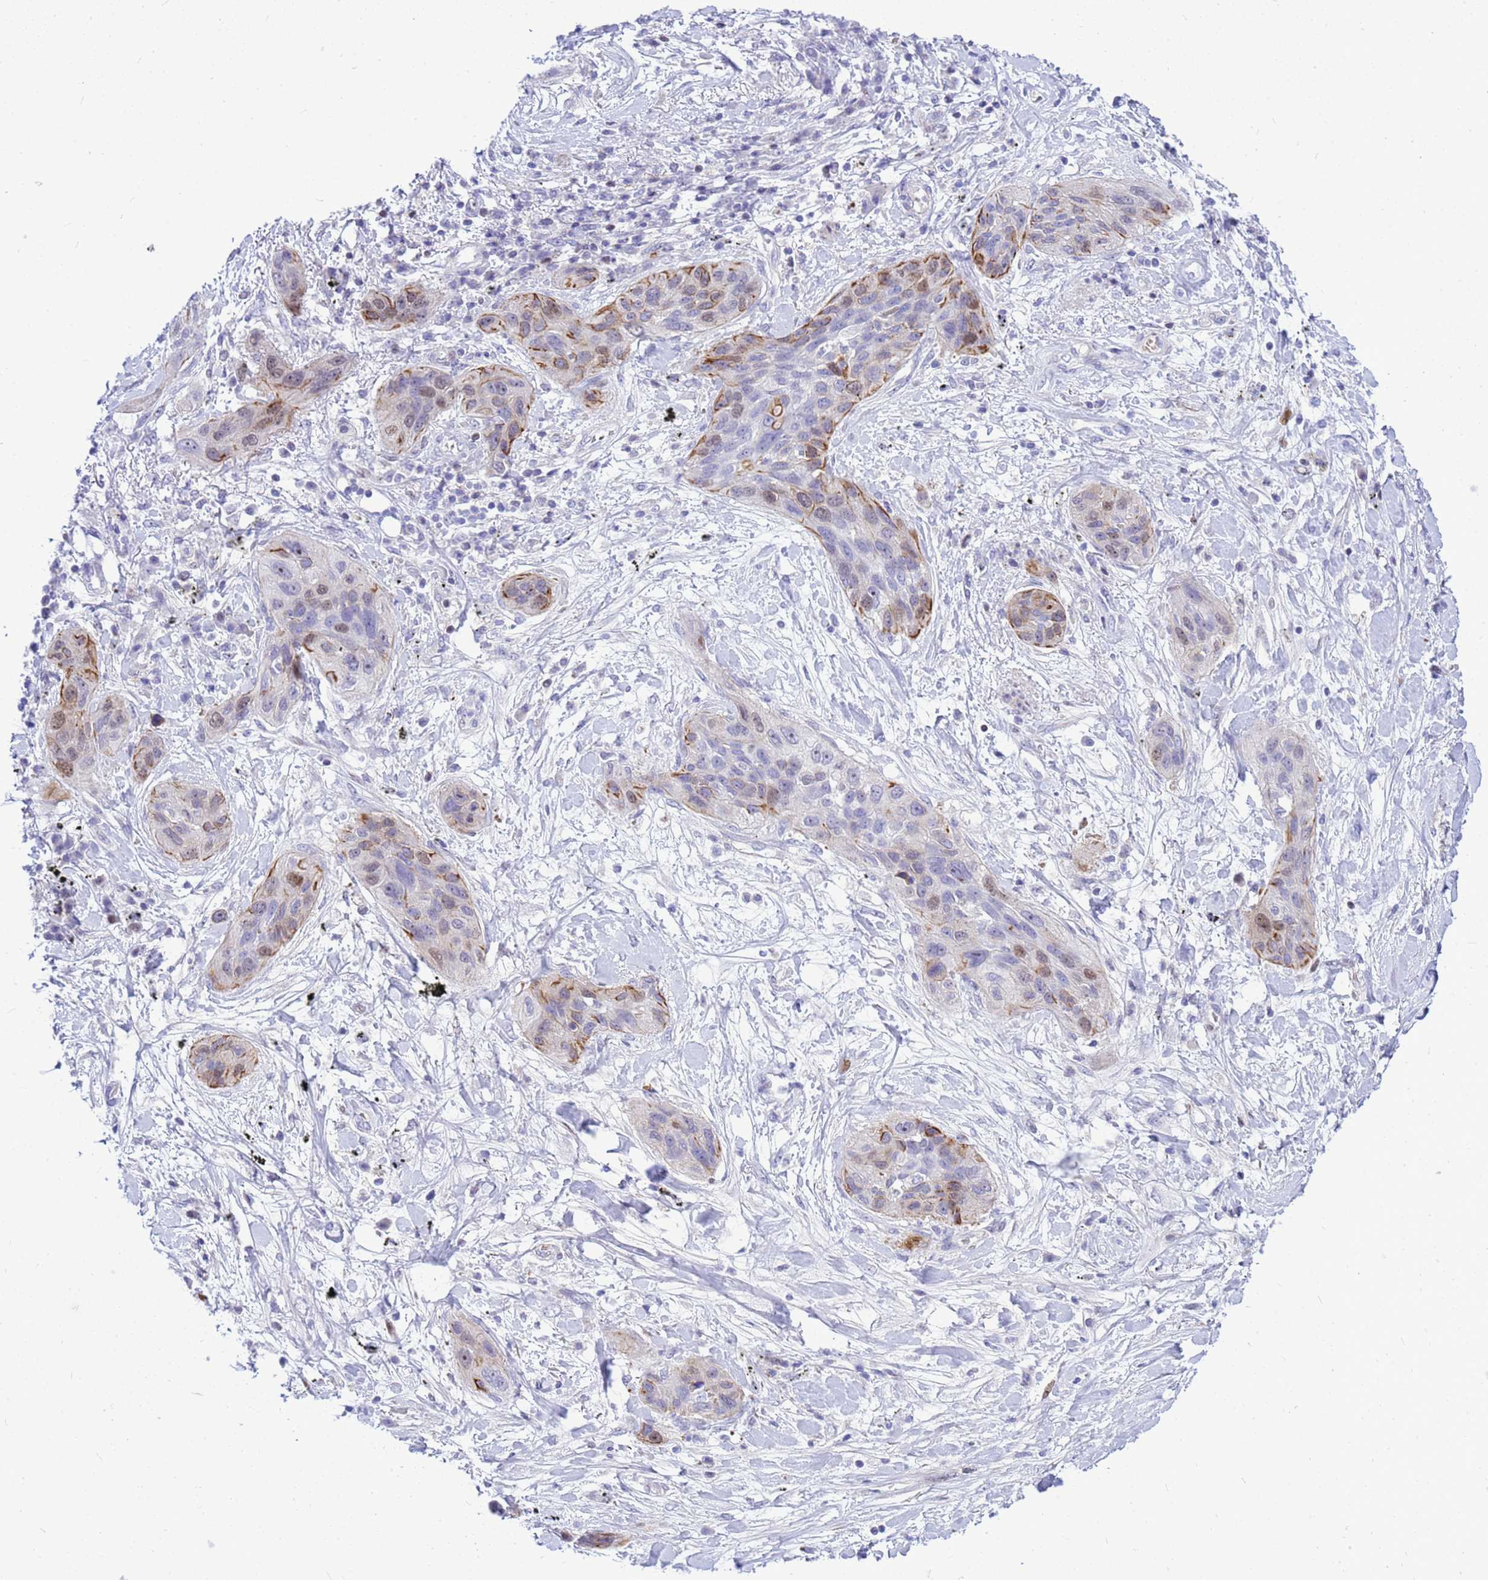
{"staining": {"intensity": "moderate", "quantity": "25%-75%", "location": "cytoplasmic/membranous,nuclear"}, "tissue": "lung cancer", "cell_type": "Tumor cells", "image_type": "cancer", "snomed": [{"axis": "morphology", "description": "Squamous cell carcinoma, NOS"}, {"axis": "topography", "description": "Lung"}], "caption": "An IHC image of tumor tissue is shown. Protein staining in brown labels moderate cytoplasmic/membranous and nuclear positivity in lung cancer within tumor cells.", "gene": "ADAMTS7", "patient": {"sex": "female", "age": 70}}